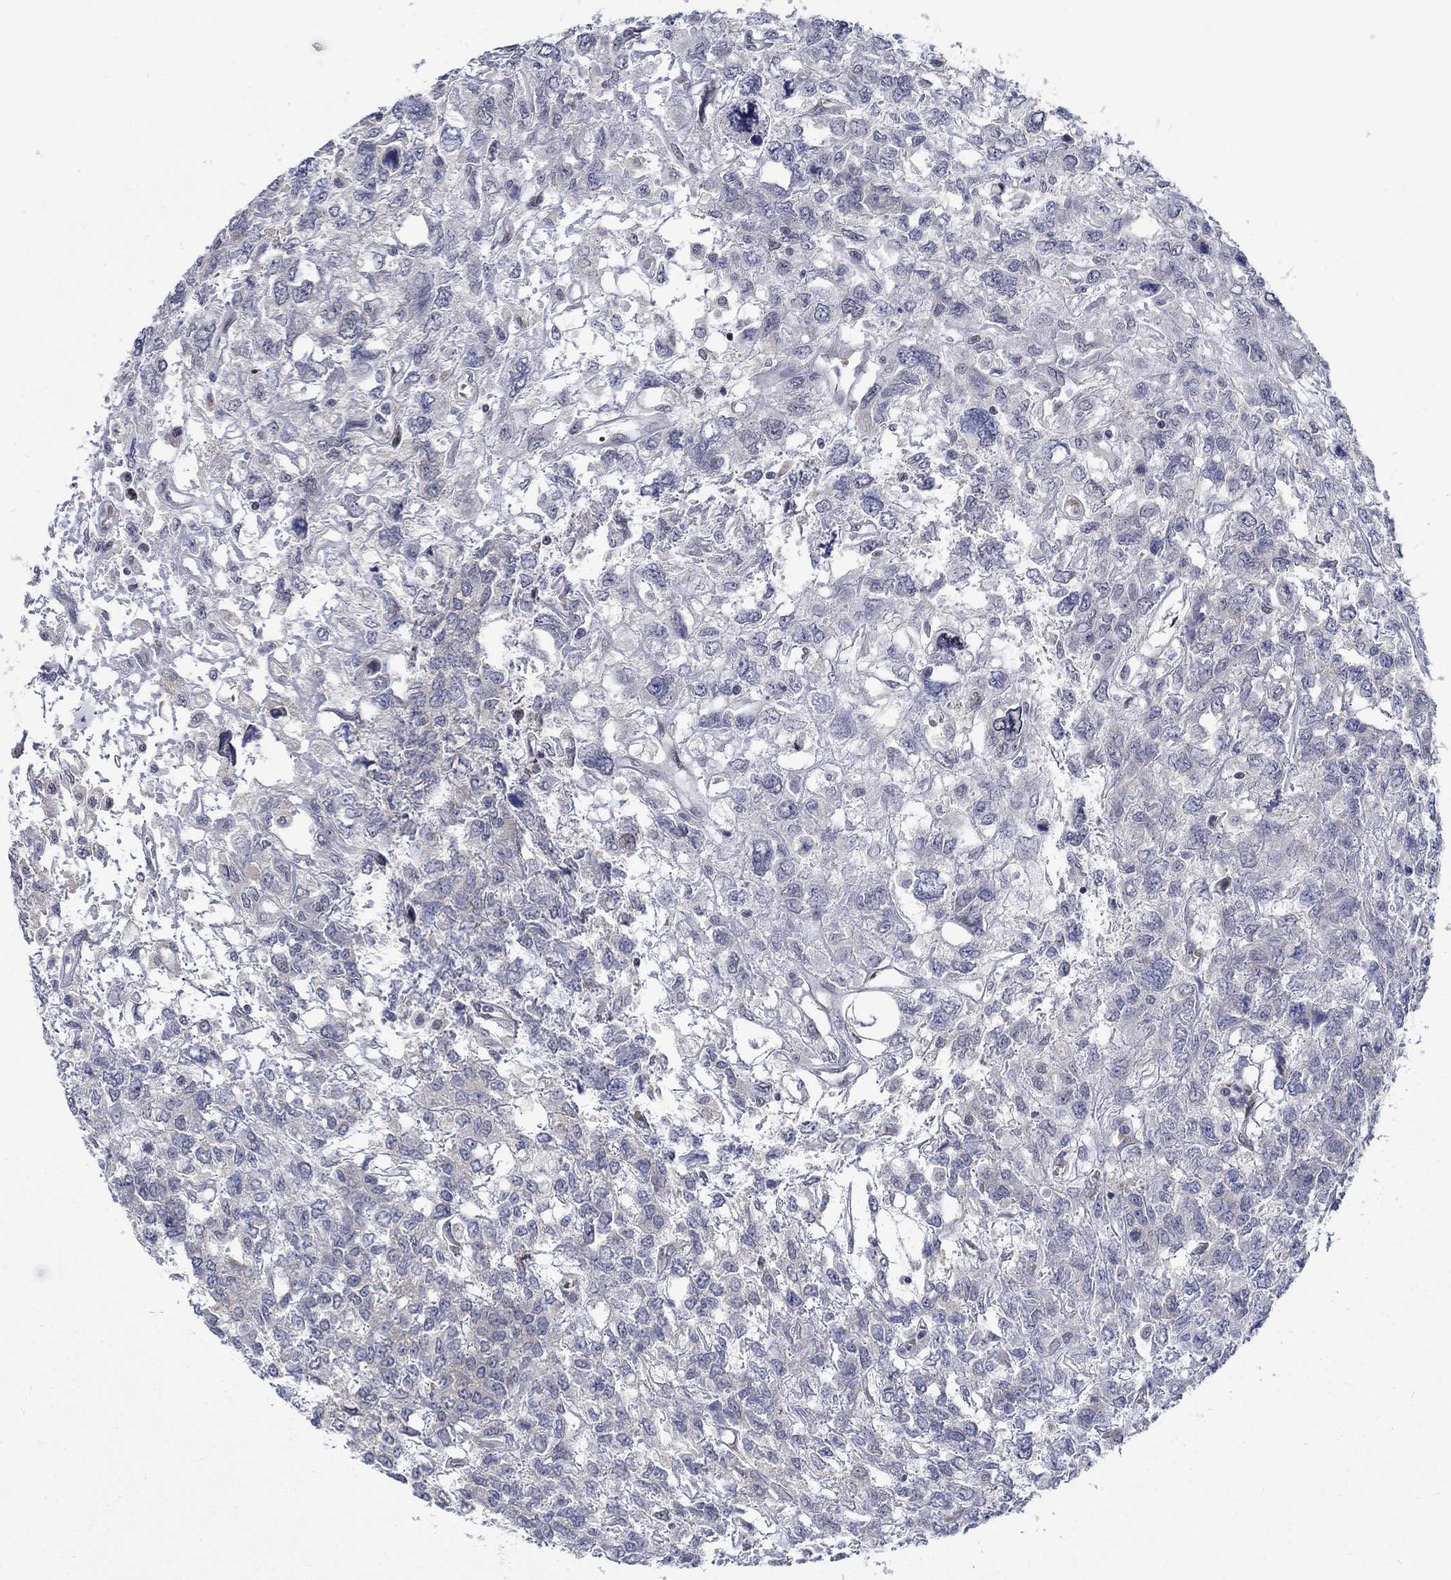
{"staining": {"intensity": "negative", "quantity": "none", "location": "none"}, "tissue": "testis cancer", "cell_type": "Tumor cells", "image_type": "cancer", "snomed": [{"axis": "morphology", "description": "Seminoma, NOS"}, {"axis": "topography", "description": "Testis"}], "caption": "This is a micrograph of immunohistochemistry staining of testis seminoma, which shows no staining in tumor cells.", "gene": "WASF1", "patient": {"sex": "male", "age": 52}}